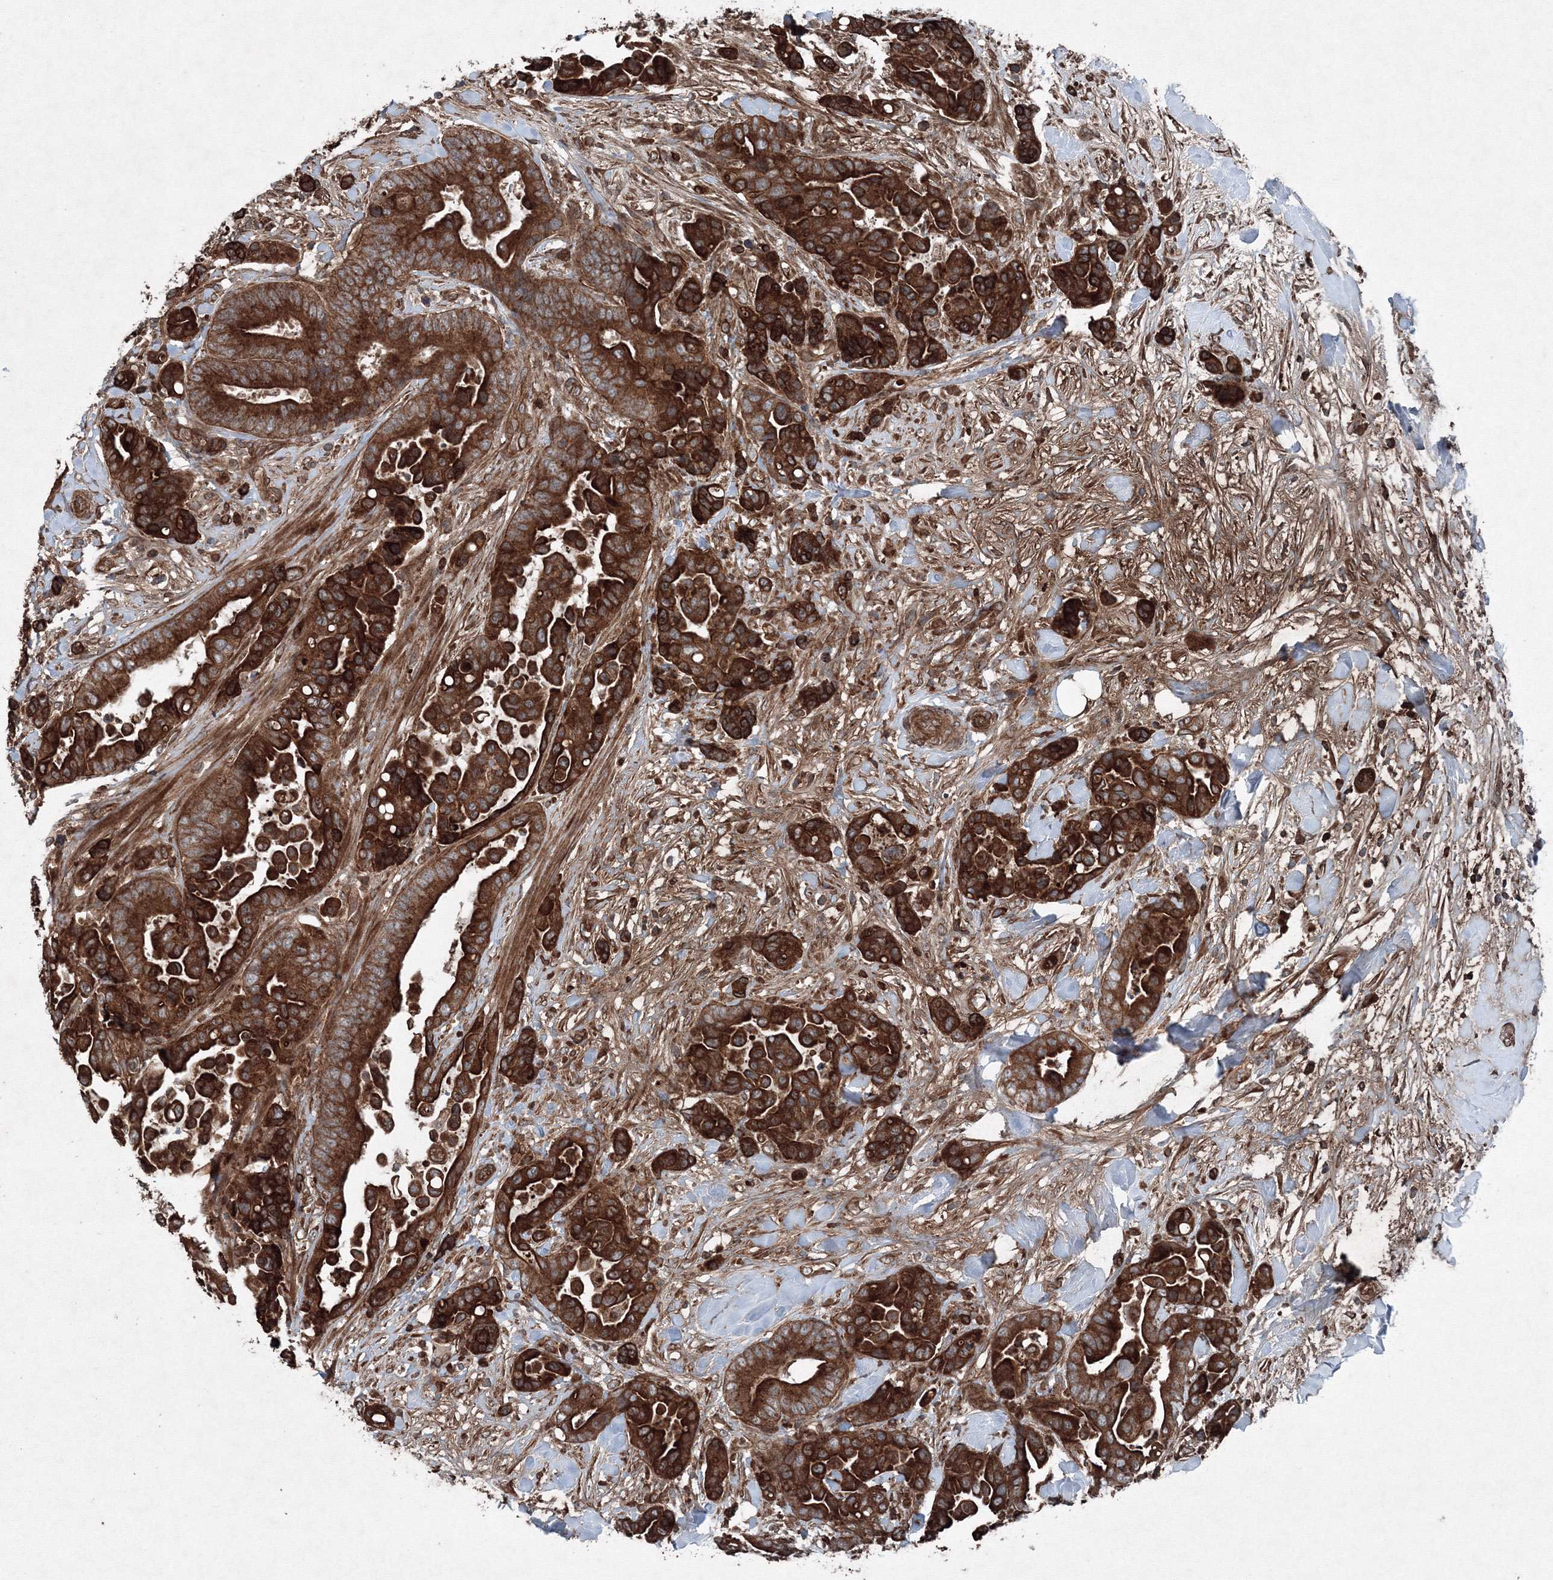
{"staining": {"intensity": "strong", "quantity": ">75%", "location": "cytoplasmic/membranous"}, "tissue": "colorectal cancer", "cell_type": "Tumor cells", "image_type": "cancer", "snomed": [{"axis": "morphology", "description": "Normal tissue, NOS"}, {"axis": "morphology", "description": "Adenocarcinoma, NOS"}, {"axis": "topography", "description": "Colon"}], "caption": "Protein staining by IHC exhibits strong cytoplasmic/membranous positivity in approximately >75% of tumor cells in colorectal cancer (adenocarcinoma). (DAB (3,3'-diaminobenzidine) = brown stain, brightfield microscopy at high magnification).", "gene": "COPS7B", "patient": {"sex": "male", "age": 82}}